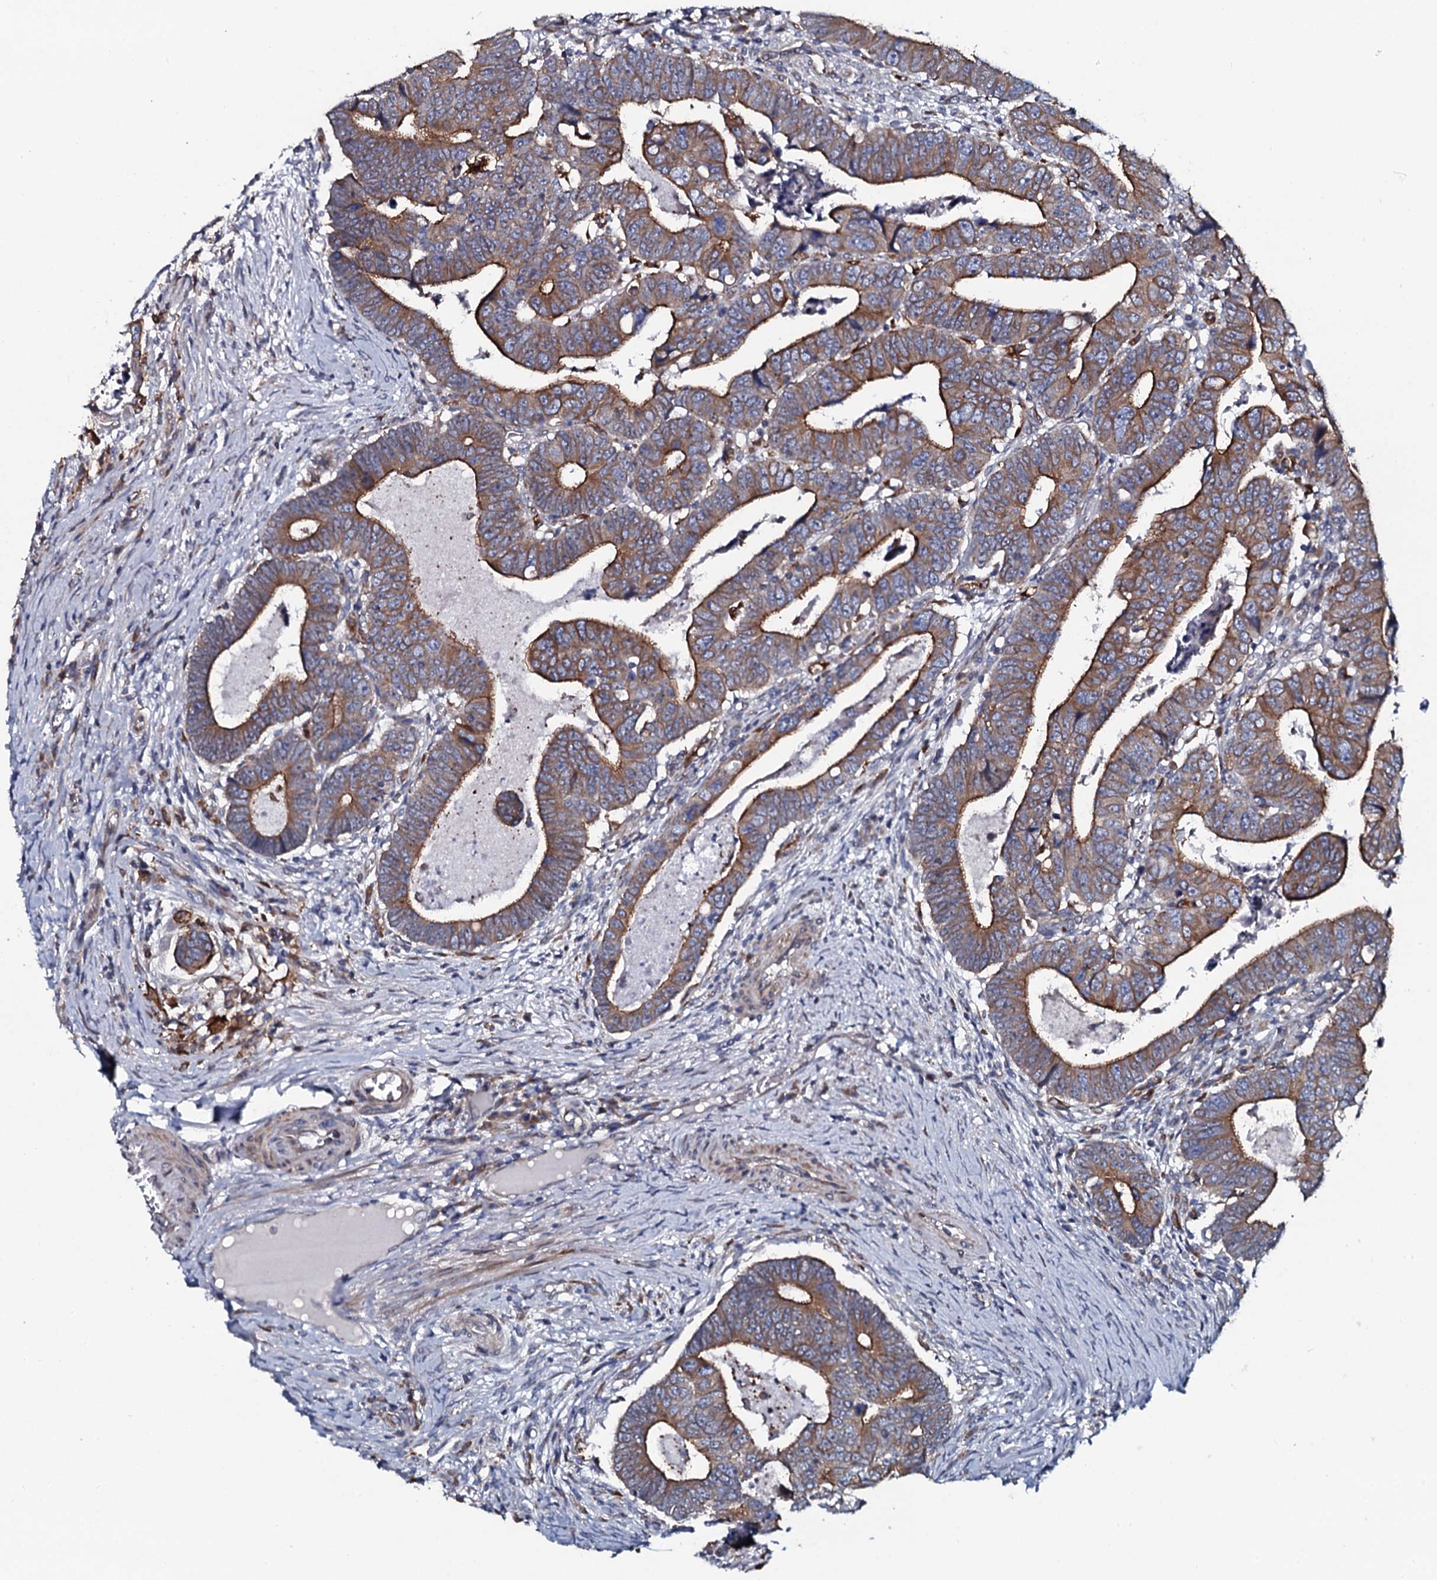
{"staining": {"intensity": "strong", "quantity": ">75%", "location": "cytoplasmic/membranous"}, "tissue": "colorectal cancer", "cell_type": "Tumor cells", "image_type": "cancer", "snomed": [{"axis": "morphology", "description": "Normal tissue, NOS"}, {"axis": "morphology", "description": "Adenocarcinoma, NOS"}, {"axis": "topography", "description": "Rectum"}], "caption": "Tumor cells exhibit high levels of strong cytoplasmic/membranous positivity in about >75% of cells in human colorectal cancer.", "gene": "TMEM151A", "patient": {"sex": "female", "age": 65}}